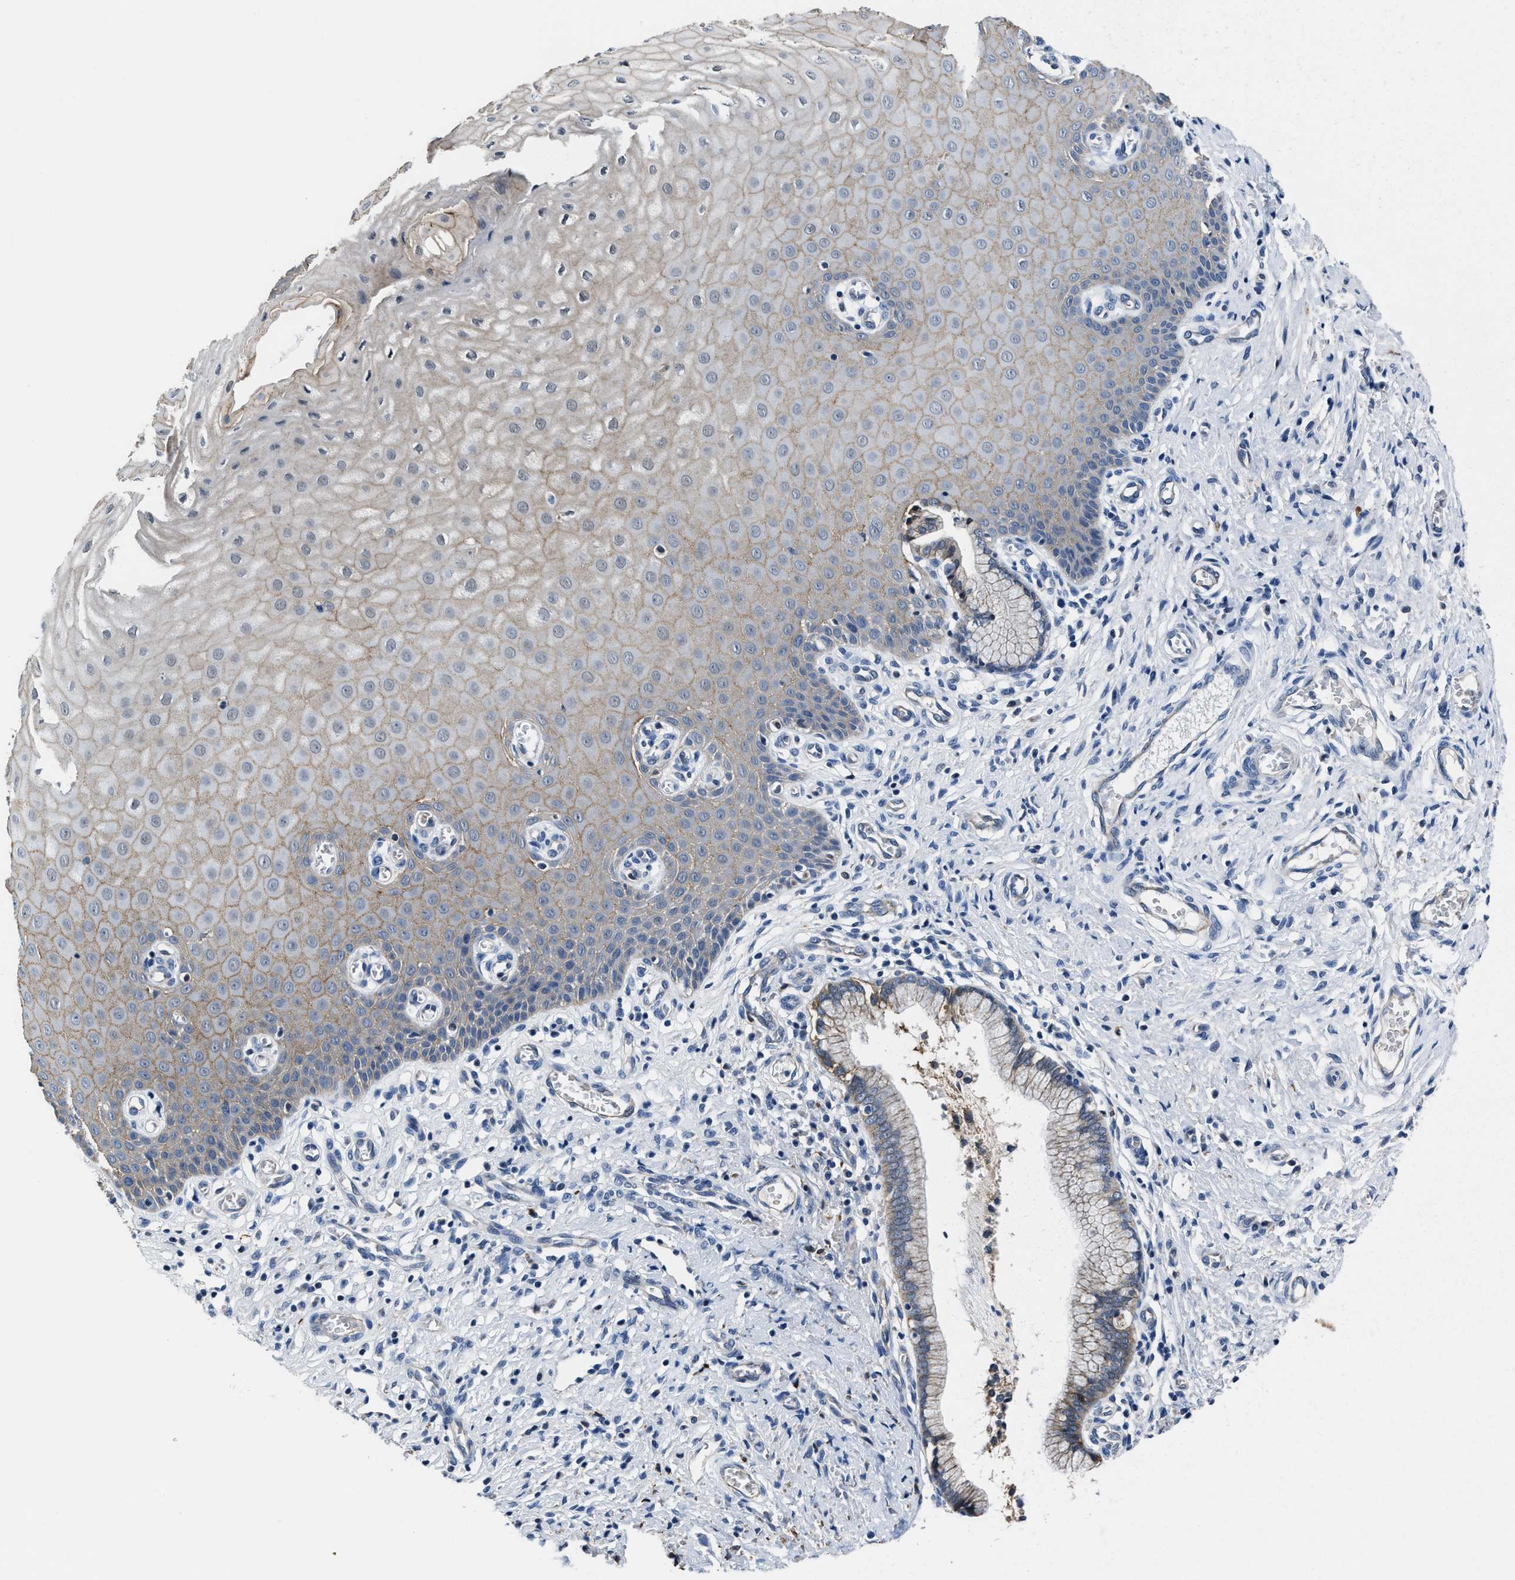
{"staining": {"intensity": "moderate", "quantity": ">75%", "location": "cytoplasmic/membranous"}, "tissue": "cervix", "cell_type": "Glandular cells", "image_type": "normal", "snomed": [{"axis": "morphology", "description": "Normal tissue, NOS"}, {"axis": "topography", "description": "Cervix"}], "caption": "Protein expression analysis of normal human cervix reveals moderate cytoplasmic/membranous positivity in about >75% of glandular cells.", "gene": "GHITM", "patient": {"sex": "female", "age": 55}}